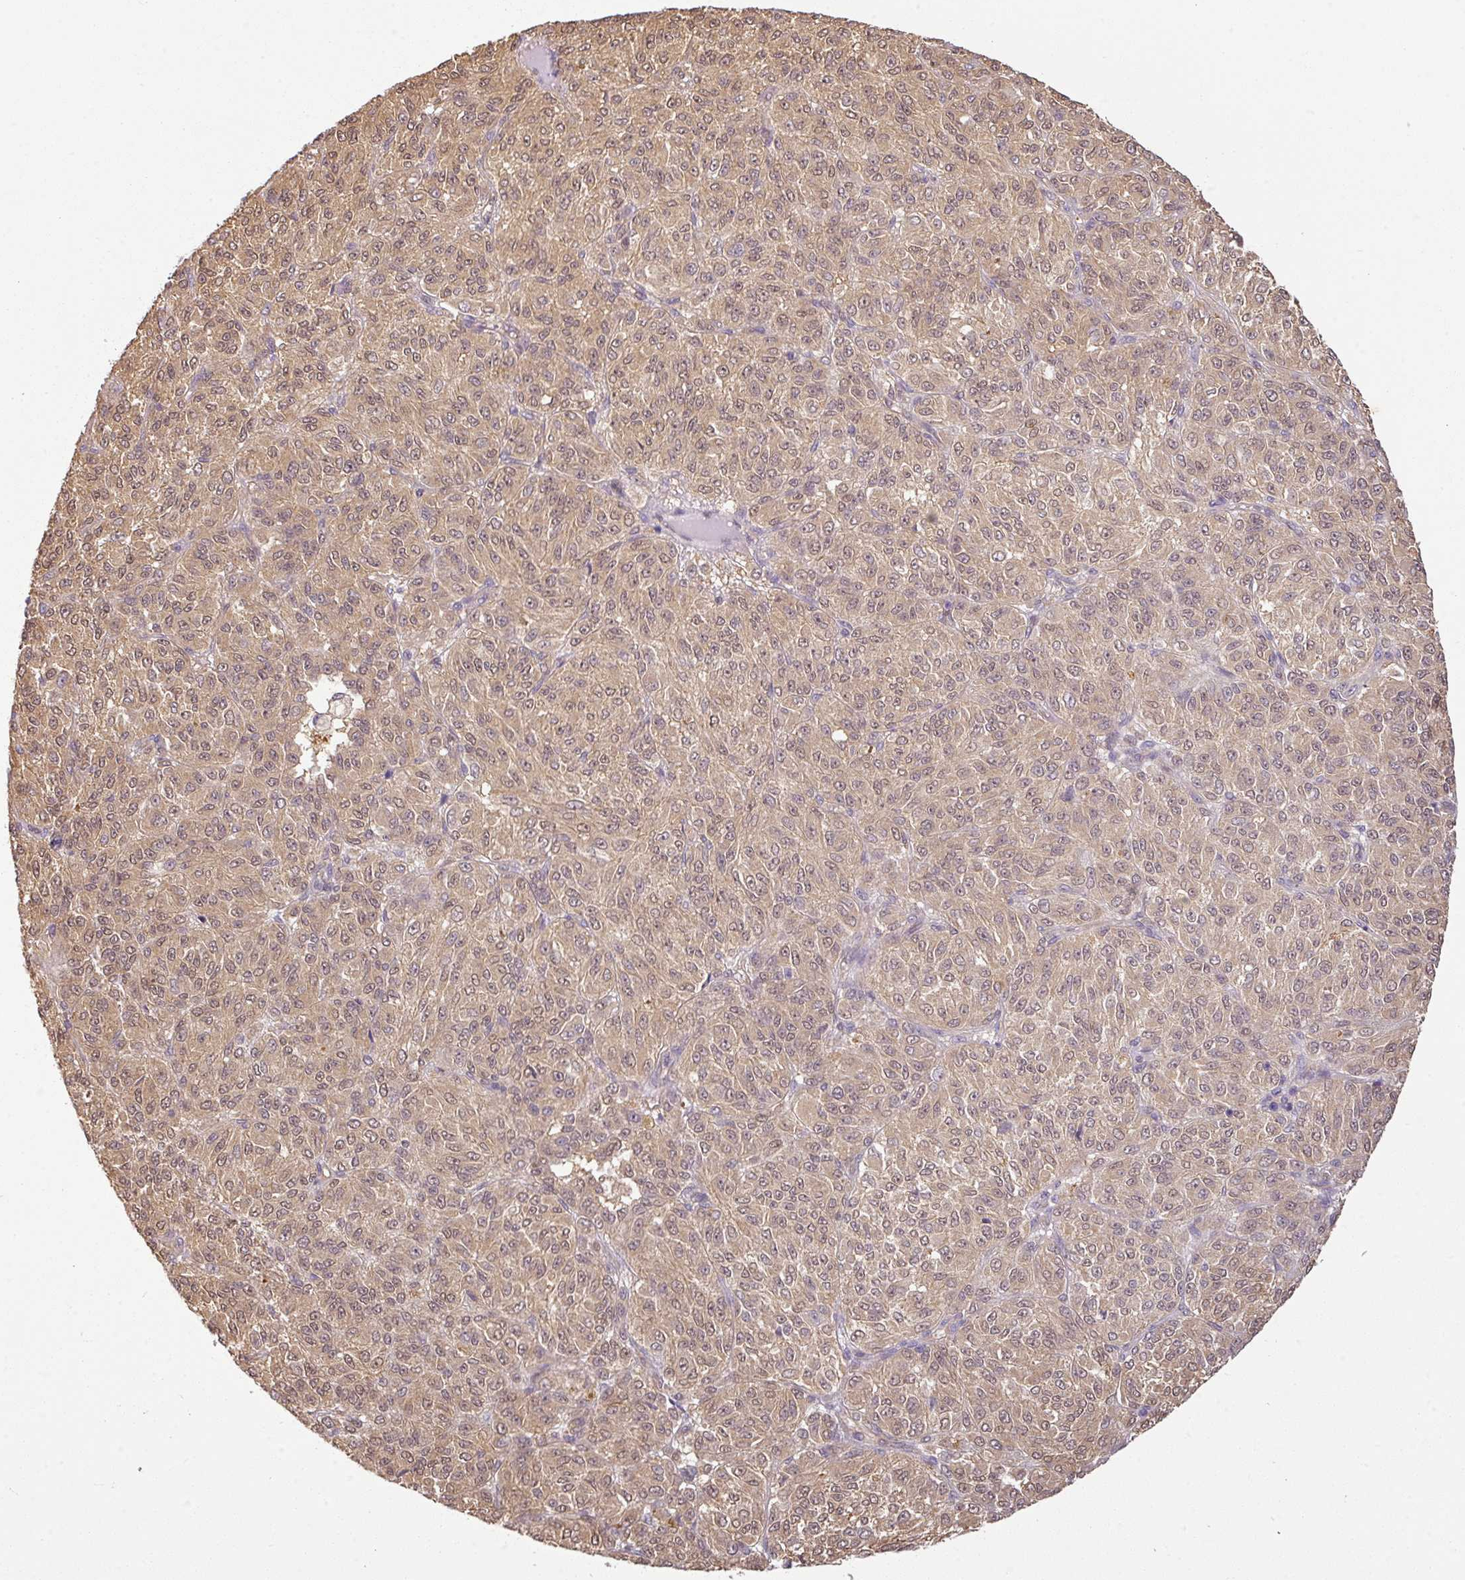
{"staining": {"intensity": "weak", "quantity": "<25%", "location": "nuclear"}, "tissue": "melanoma", "cell_type": "Tumor cells", "image_type": "cancer", "snomed": [{"axis": "morphology", "description": "Malignant melanoma, Metastatic site"}, {"axis": "topography", "description": "Brain"}], "caption": "High power microscopy photomicrograph of an IHC micrograph of malignant melanoma (metastatic site), revealing no significant staining in tumor cells.", "gene": "ANKRD18A", "patient": {"sex": "female", "age": 56}}